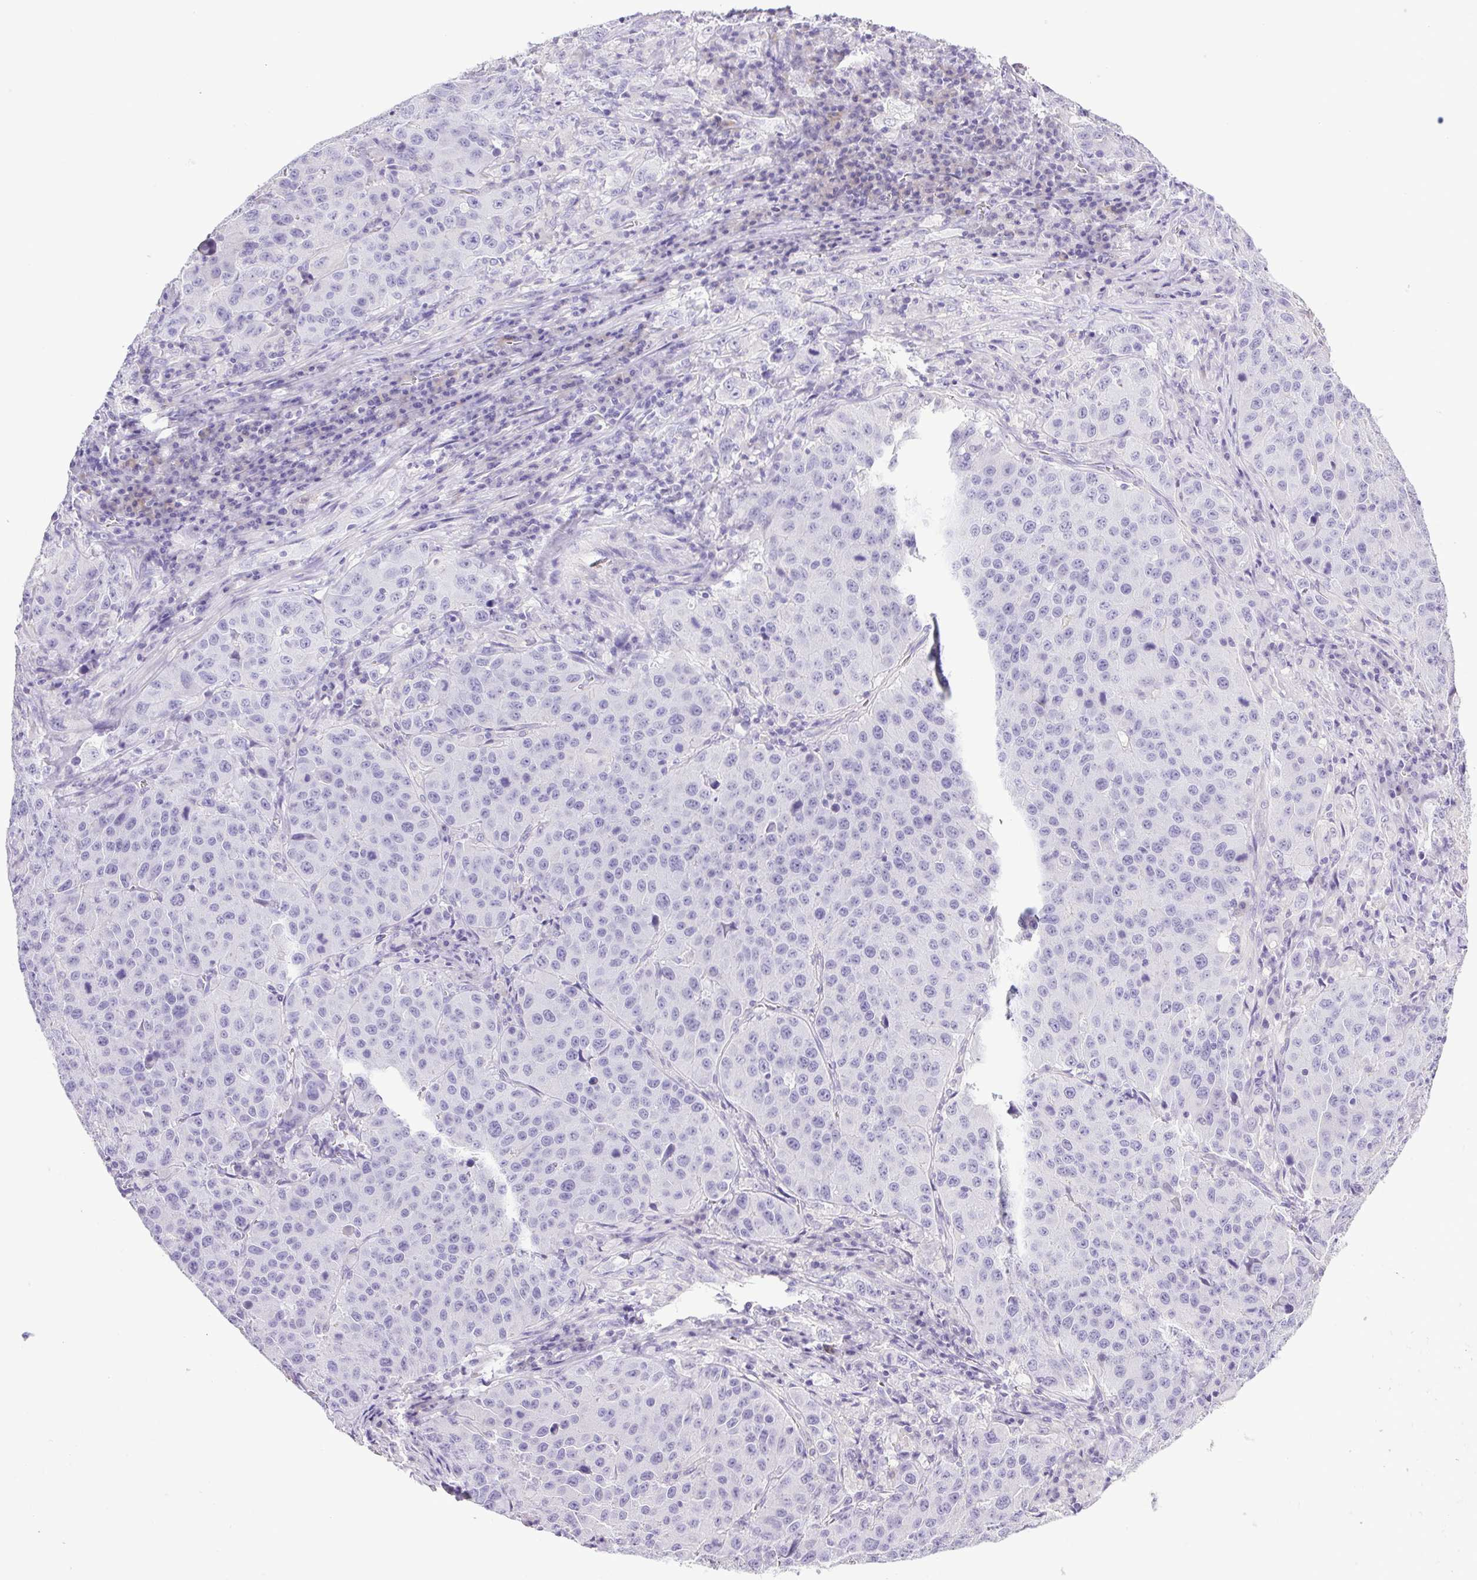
{"staining": {"intensity": "negative", "quantity": "none", "location": "none"}, "tissue": "stomach cancer", "cell_type": "Tumor cells", "image_type": "cancer", "snomed": [{"axis": "morphology", "description": "Adenocarcinoma, NOS"}, {"axis": "topography", "description": "Stomach"}], "caption": "An immunohistochemistry histopathology image of stomach cancer is shown. There is no staining in tumor cells of stomach cancer.", "gene": "CDSN", "patient": {"sex": "male", "age": 71}}